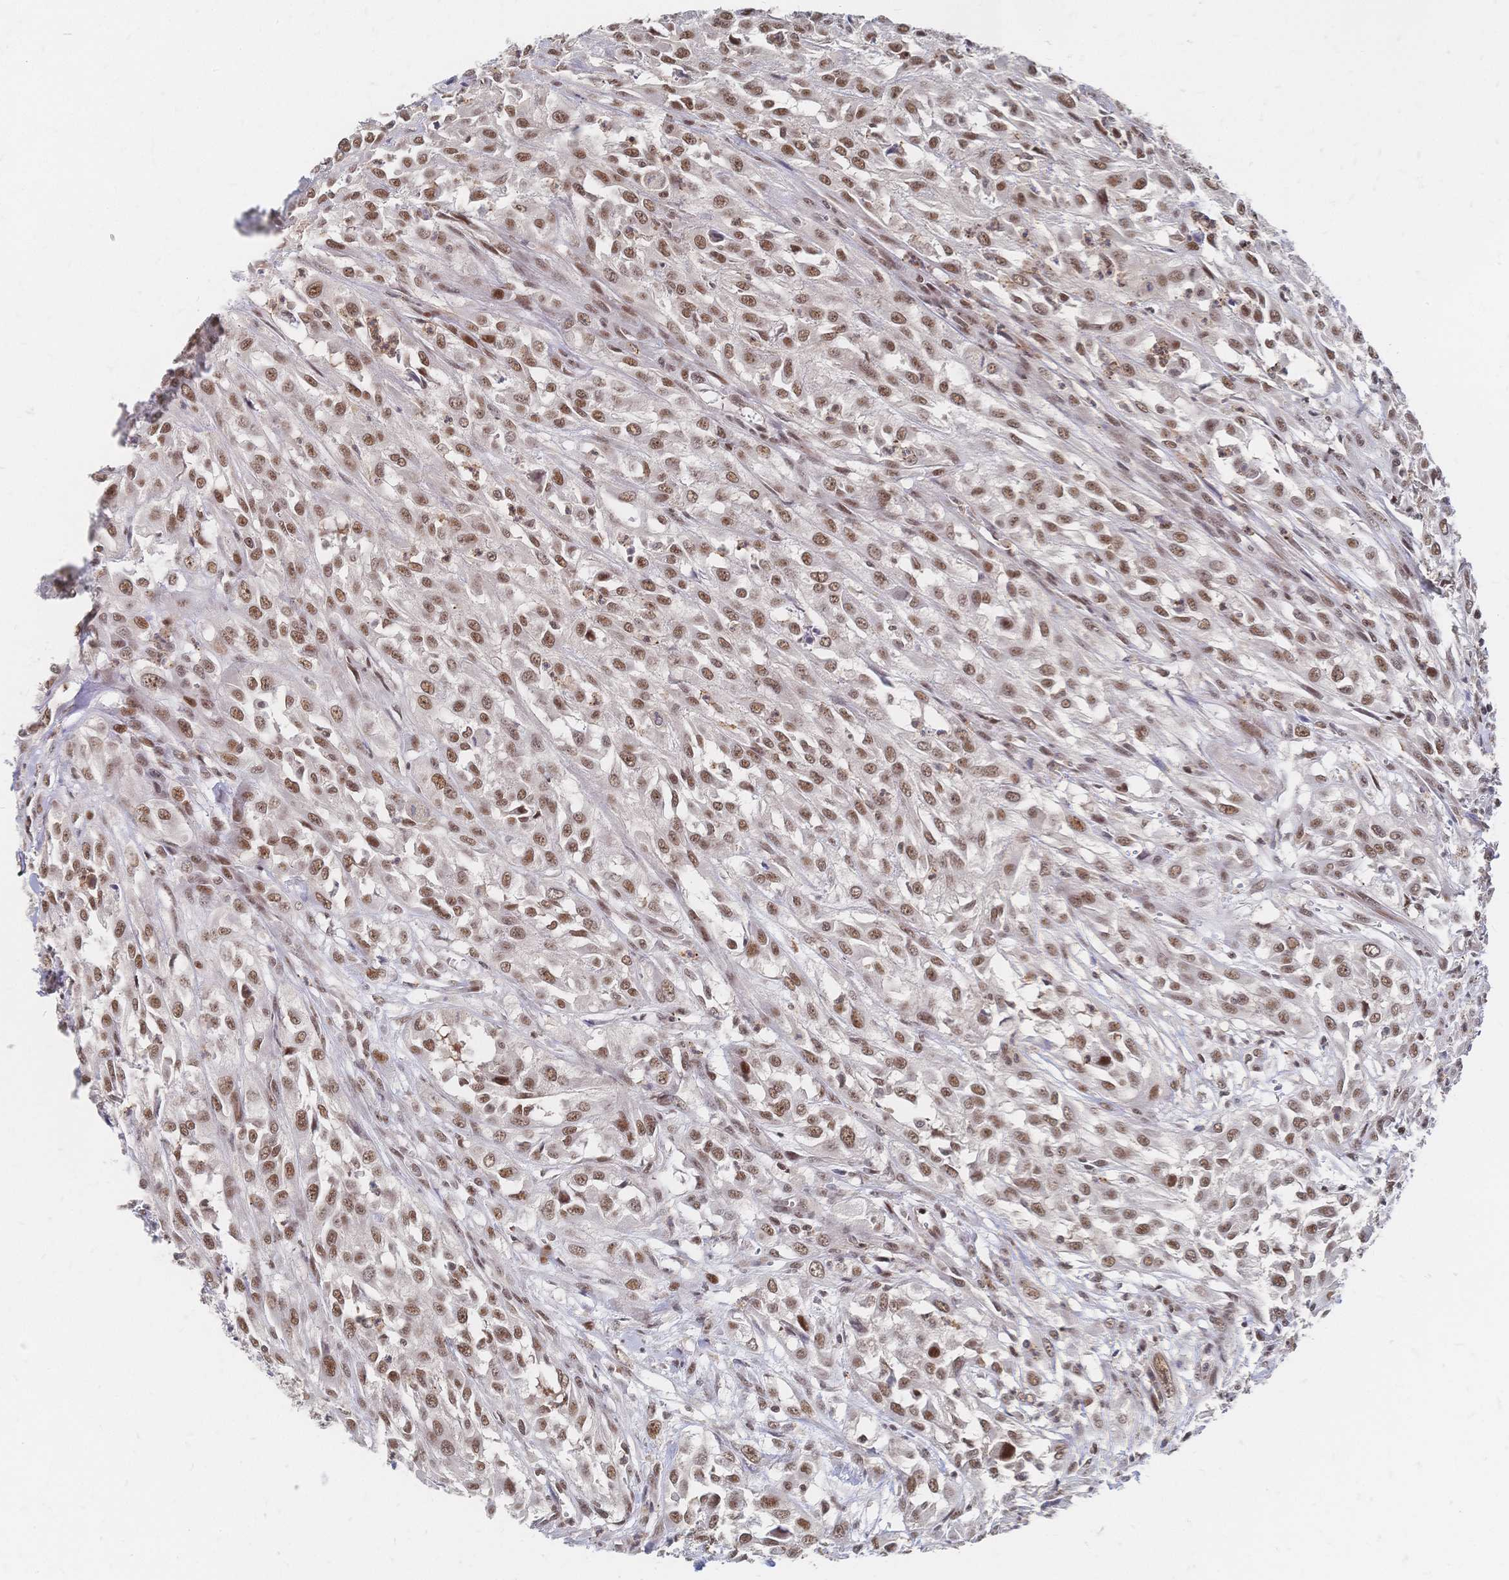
{"staining": {"intensity": "moderate", "quantity": ">75%", "location": "nuclear"}, "tissue": "urothelial cancer", "cell_type": "Tumor cells", "image_type": "cancer", "snomed": [{"axis": "morphology", "description": "Urothelial carcinoma, High grade"}, {"axis": "topography", "description": "Urinary bladder"}], "caption": "Immunohistochemistry (DAB) staining of human urothelial carcinoma (high-grade) displays moderate nuclear protein staining in about >75% of tumor cells.", "gene": "NELFA", "patient": {"sex": "male", "age": 67}}